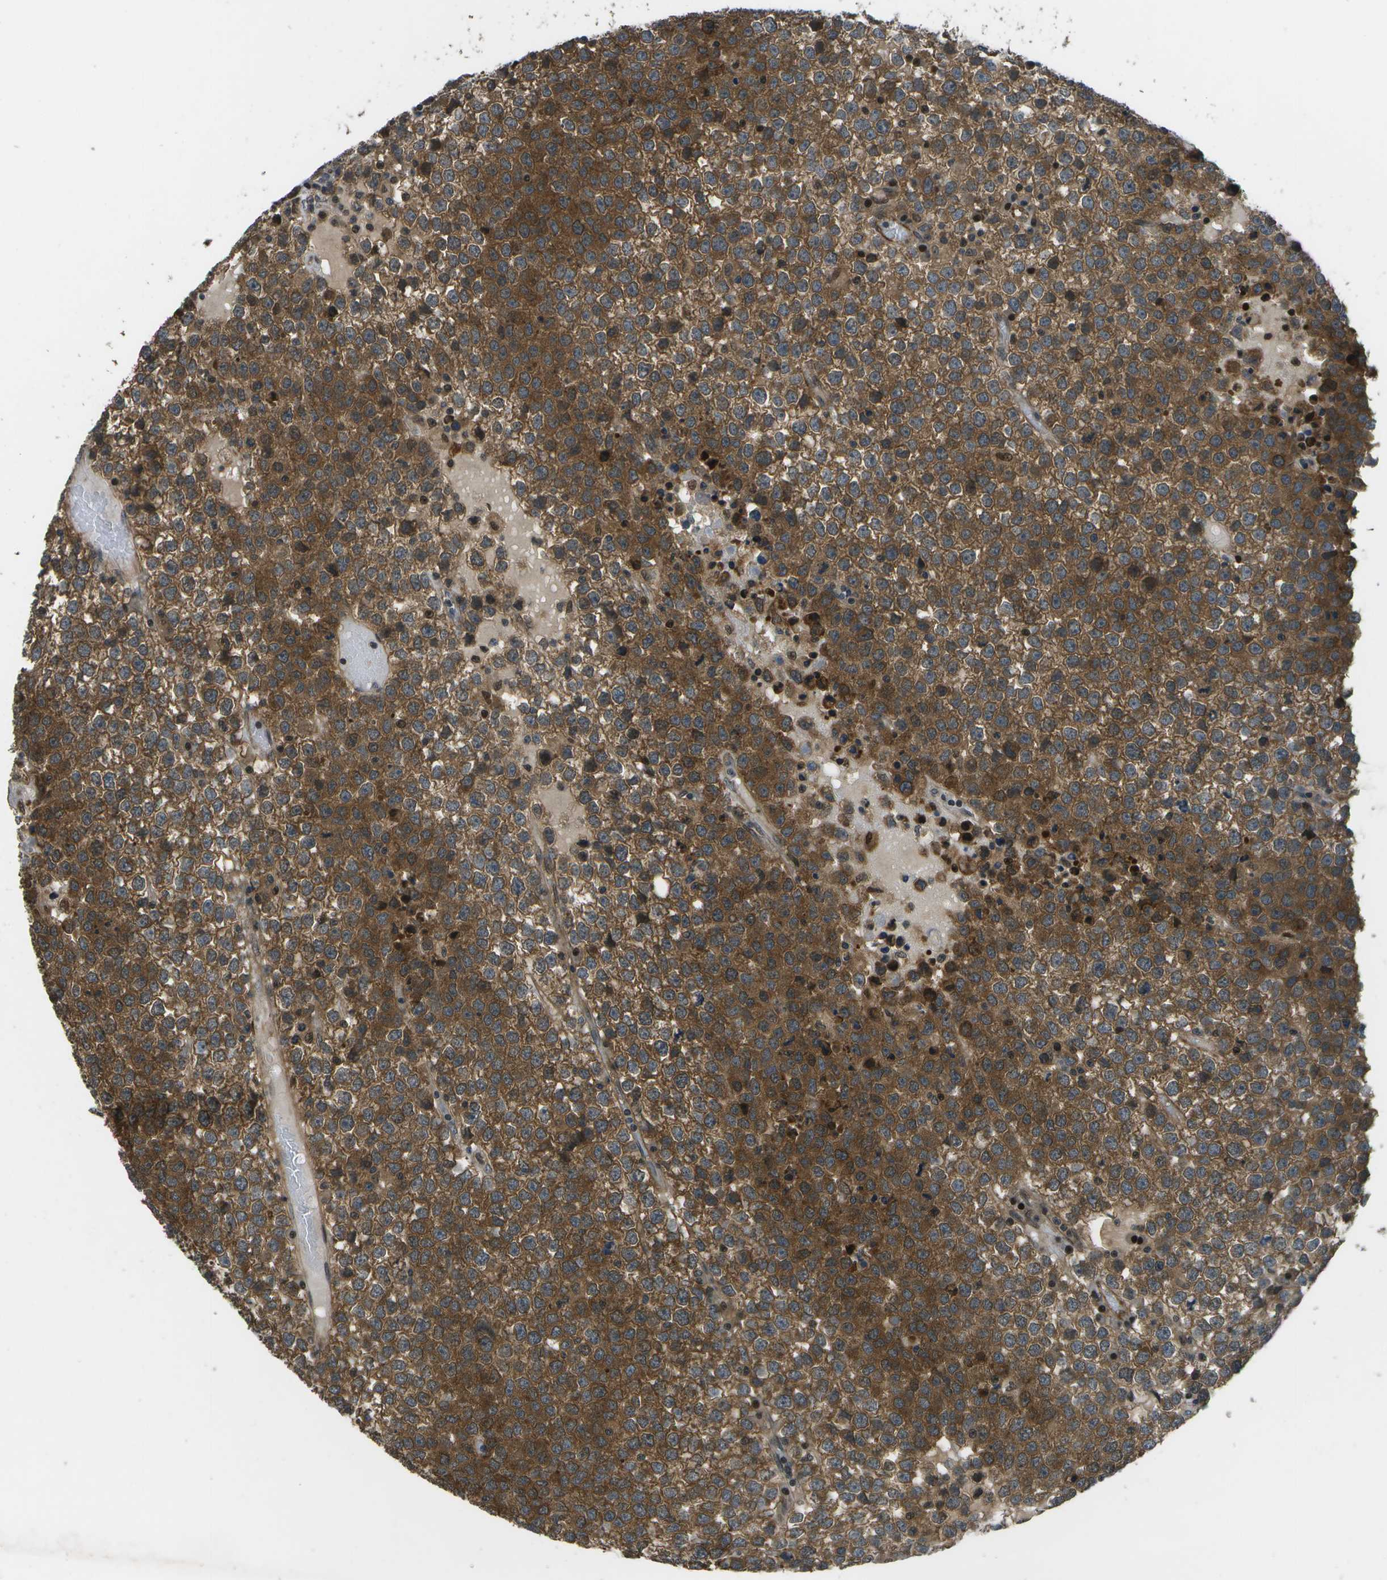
{"staining": {"intensity": "moderate", "quantity": ">75%", "location": "cytoplasmic/membranous"}, "tissue": "testis cancer", "cell_type": "Tumor cells", "image_type": "cancer", "snomed": [{"axis": "morphology", "description": "Seminoma, NOS"}, {"axis": "topography", "description": "Testis"}], "caption": "Brown immunohistochemical staining in human seminoma (testis) displays moderate cytoplasmic/membranous positivity in approximately >75% of tumor cells.", "gene": "ENPP5", "patient": {"sex": "male", "age": 65}}